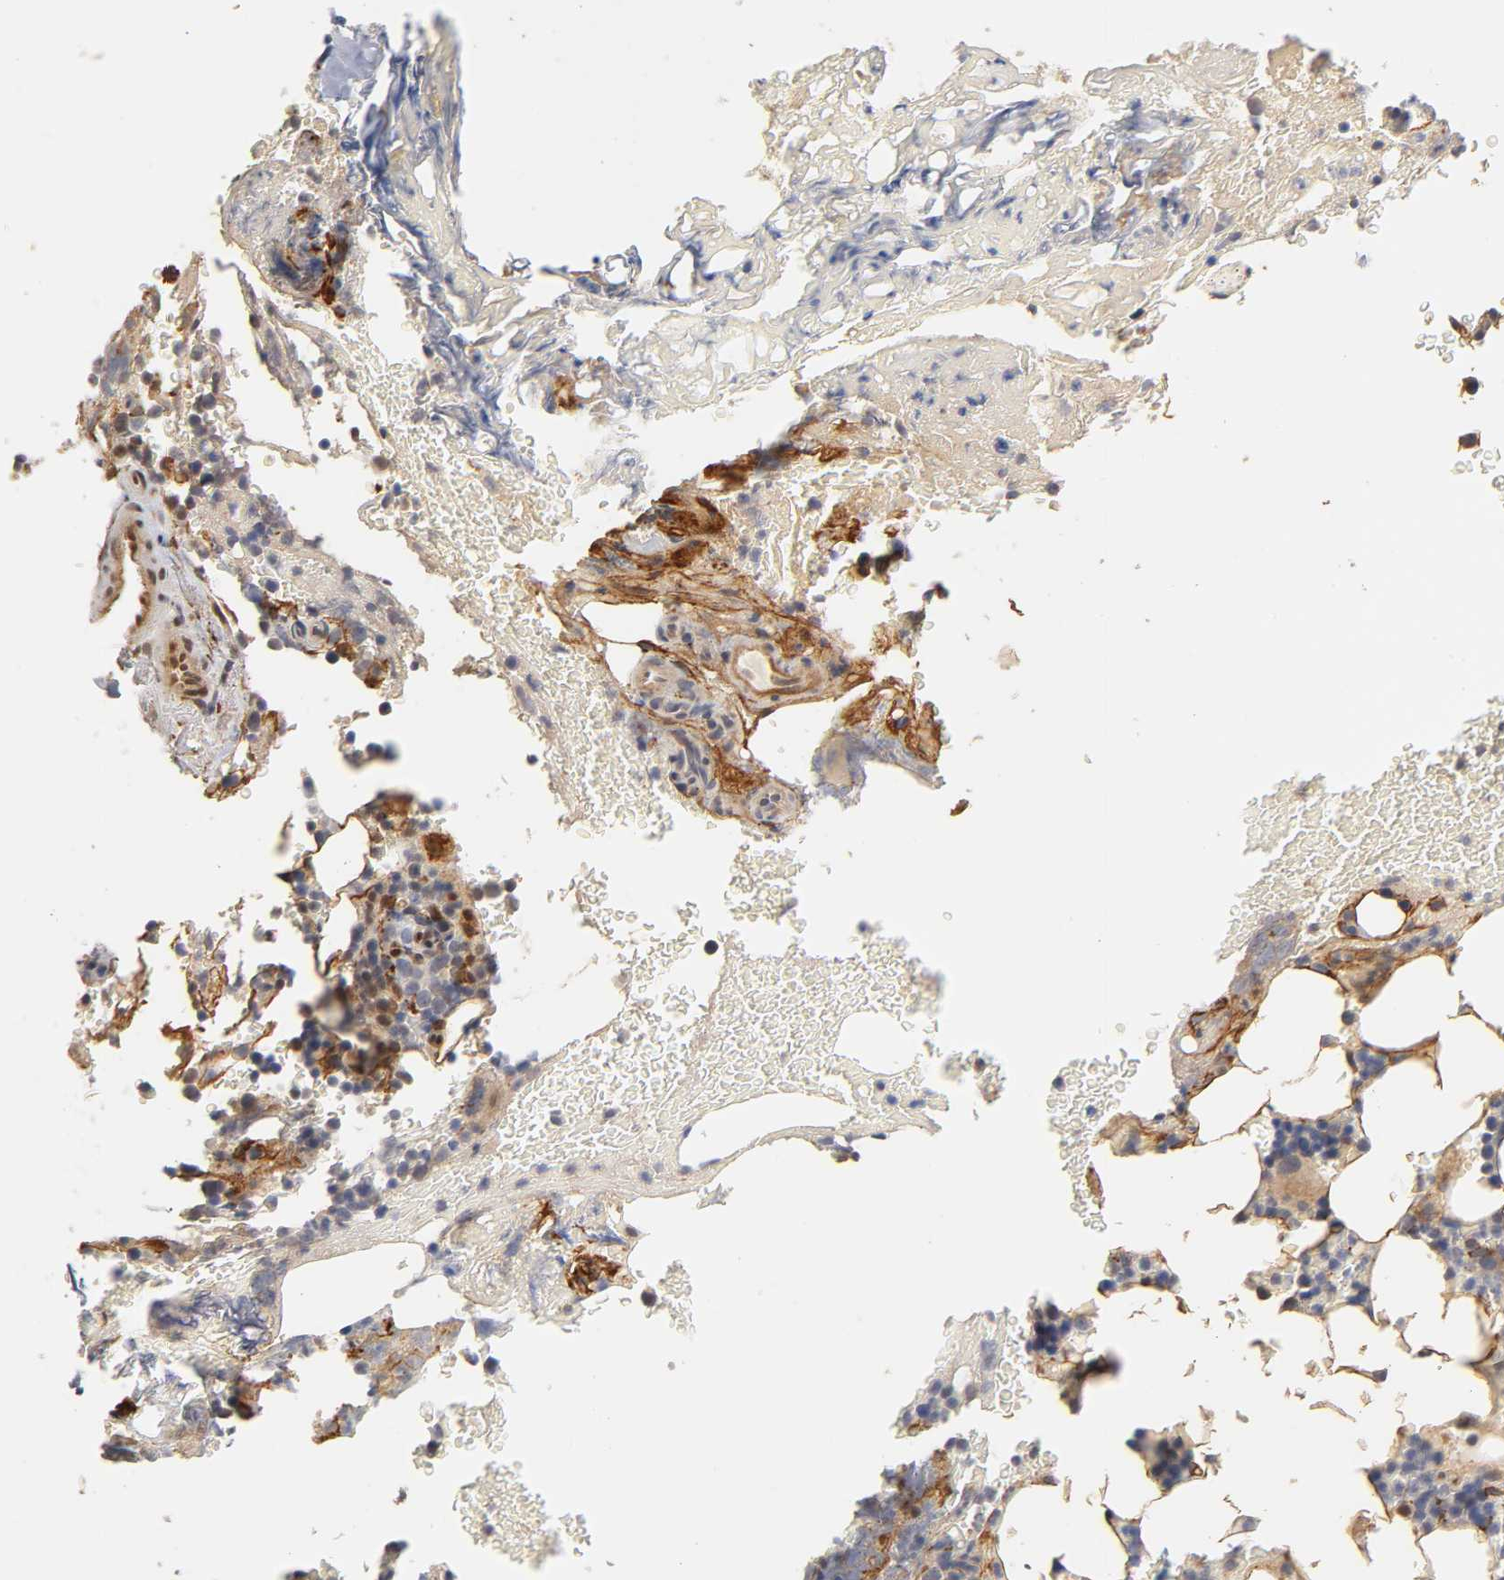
{"staining": {"intensity": "moderate", "quantity": "<25%", "location": "cytoplasmic/membranous"}, "tissue": "bone marrow", "cell_type": "Hematopoietic cells", "image_type": "normal", "snomed": [{"axis": "morphology", "description": "Normal tissue, NOS"}, {"axis": "topography", "description": "Bone marrow"}], "caption": "Immunohistochemistry (IHC) (DAB (3,3'-diaminobenzidine)) staining of benign bone marrow displays moderate cytoplasmic/membranous protein staining in about <25% of hematopoietic cells.", "gene": "LAMB1", "patient": {"sex": "female", "age": 73}}